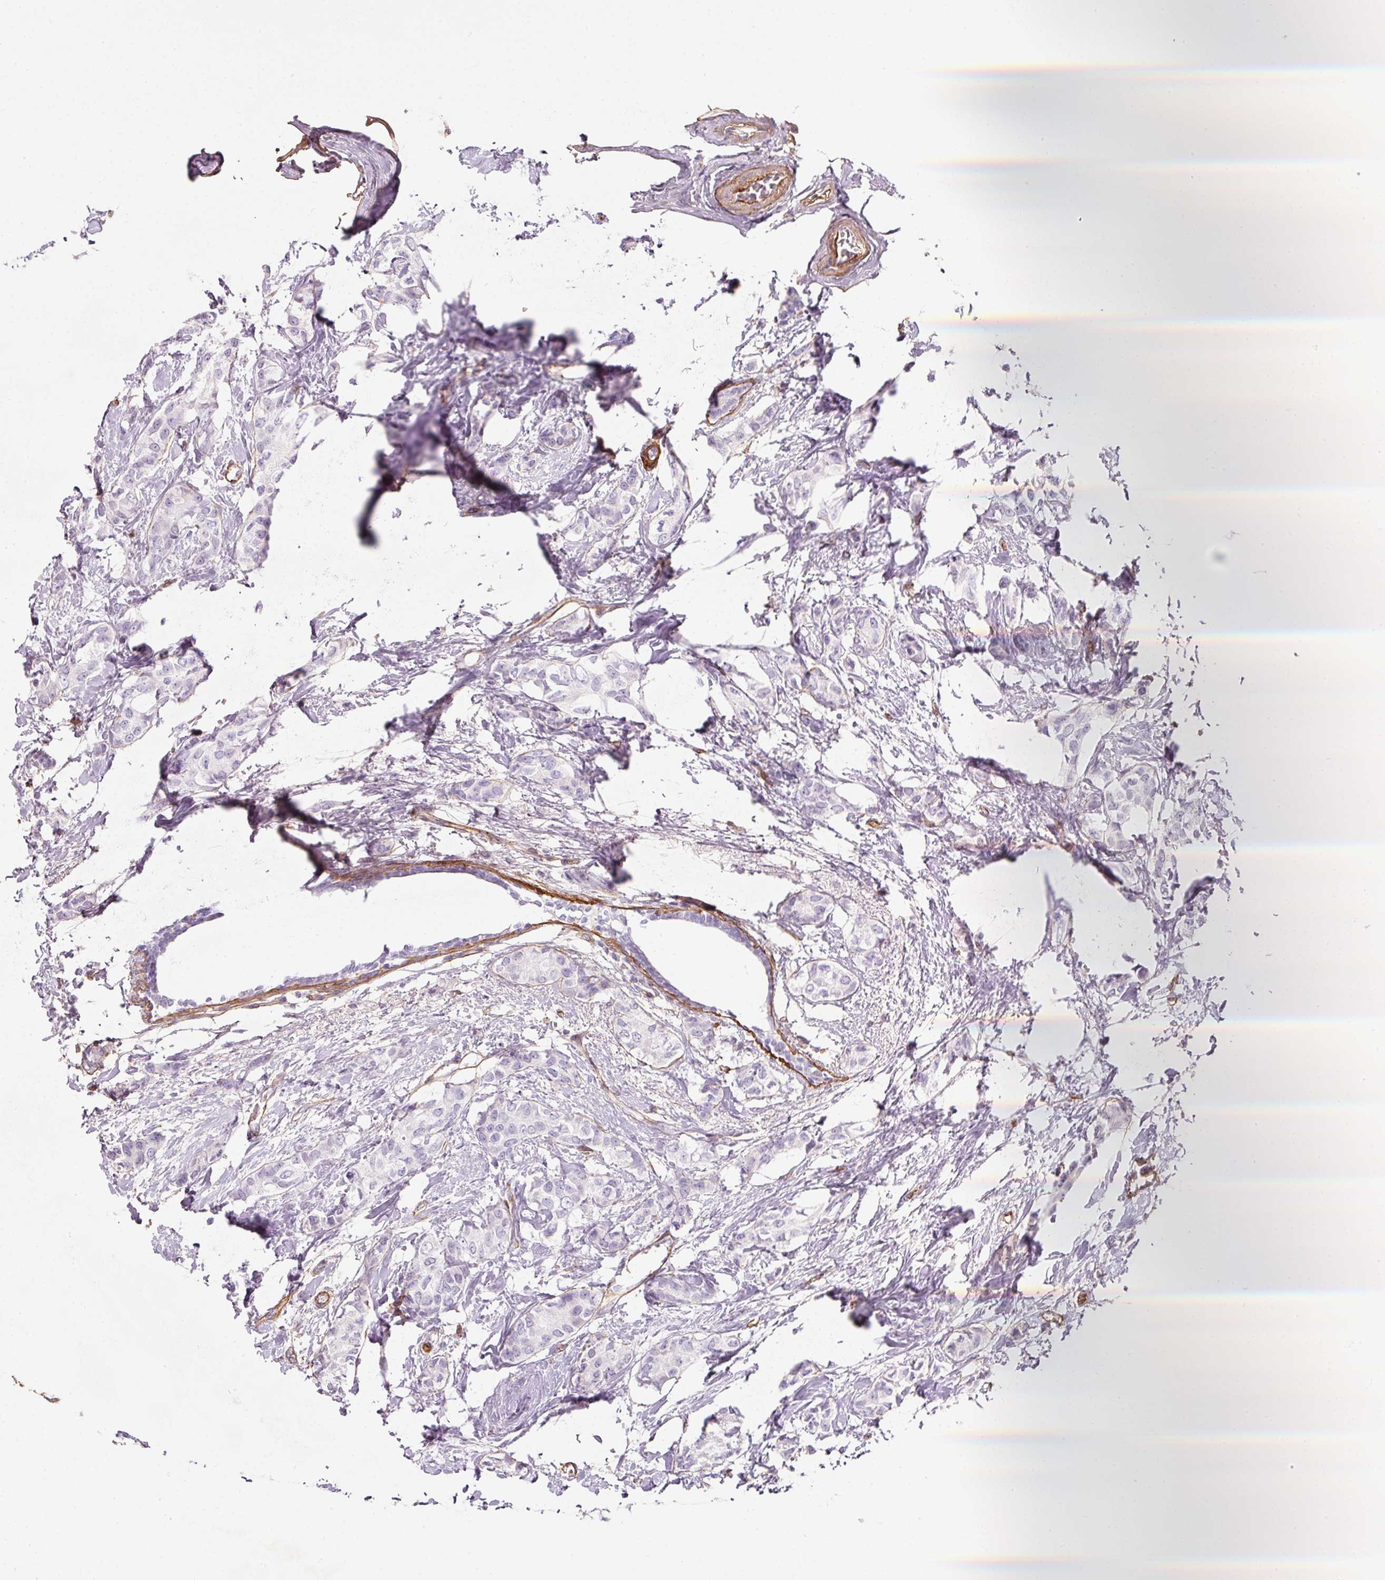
{"staining": {"intensity": "negative", "quantity": "none", "location": "none"}, "tissue": "breast cancer", "cell_type": "Tumor cells", "image_type": "cancer", "snomed": [{"axis": "morphology", "description": "Duct carcinoma"}, {"axis": "topography", "description": "Breast"}], "caption": "This is an immunohistochemistry image of breast intraductal carcinoma. There is no expression in tumor cells.", "gene": "LOXL4", "patient": {"sex": "female", "age": 73}}